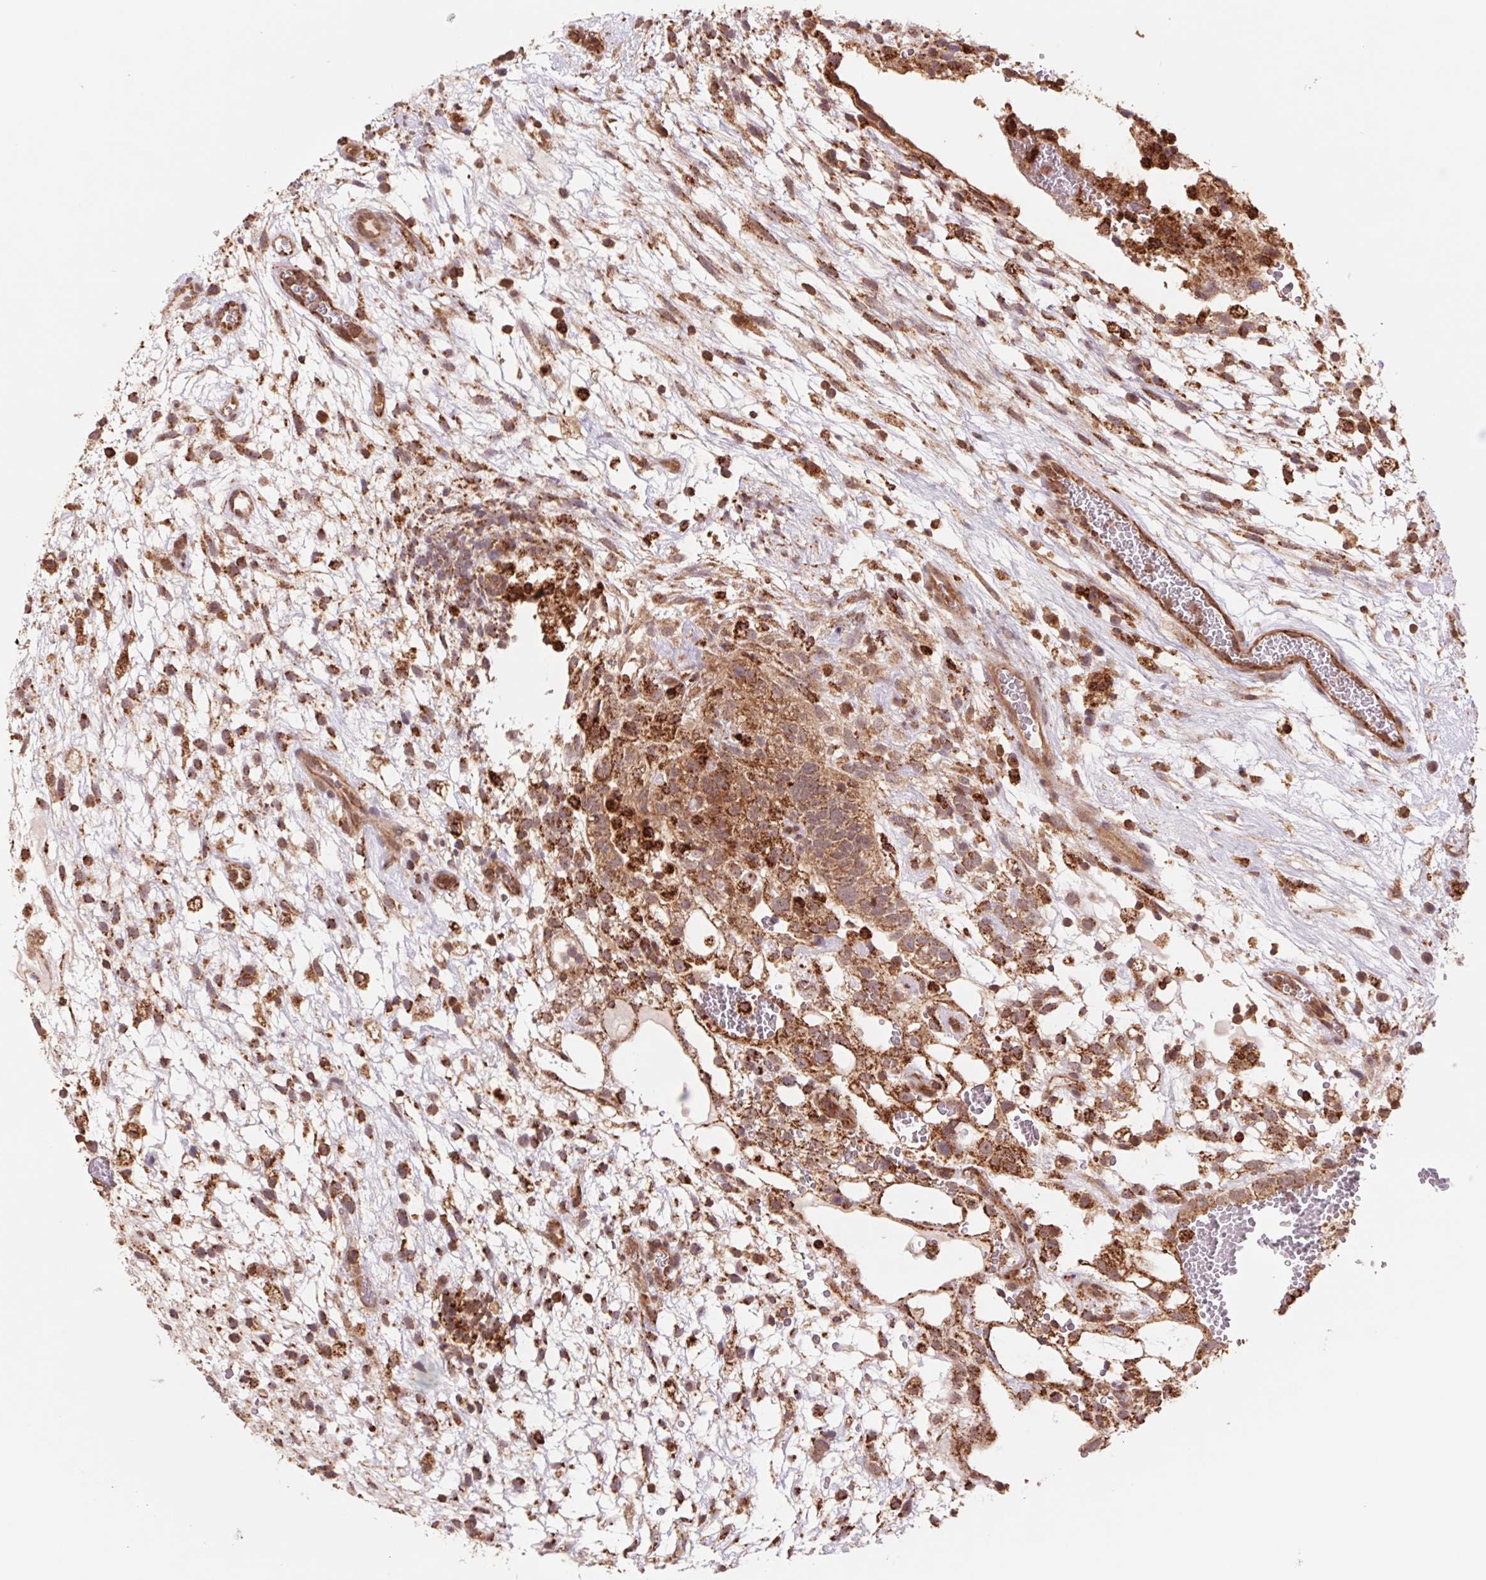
{"staining": {"intensity": "moderate", "quantity": ">75%", "location": "cytoplasmic/membranous"}, "tissue": "testis cancer", "cell_type": "Tumor cells", "image_type": "cancer", "snomed": [{"axis": "morphology", "description": "Normal tissue, NOS"}, {"axis": "morphology", "description": "Carcinoma, Embryonal, NOS"}, {"axis": "topography", "description": "Testis"}], "caption": "An immunohistochemistry (IHC) micrograph of tumor tissue is shown. Protein staining in brown shows moderate cytoplasmic/membranous positivity in testis embryonal carcinoma within tumor cells. The protein of interest is stained brown, and the nuclei are stained in blue (DAB (3,3'-diaminobenzidine) IHC with brightfield microscopy, high magnification).", "gene": "URM1", "patient": {"sex": "male", "age": 32}}